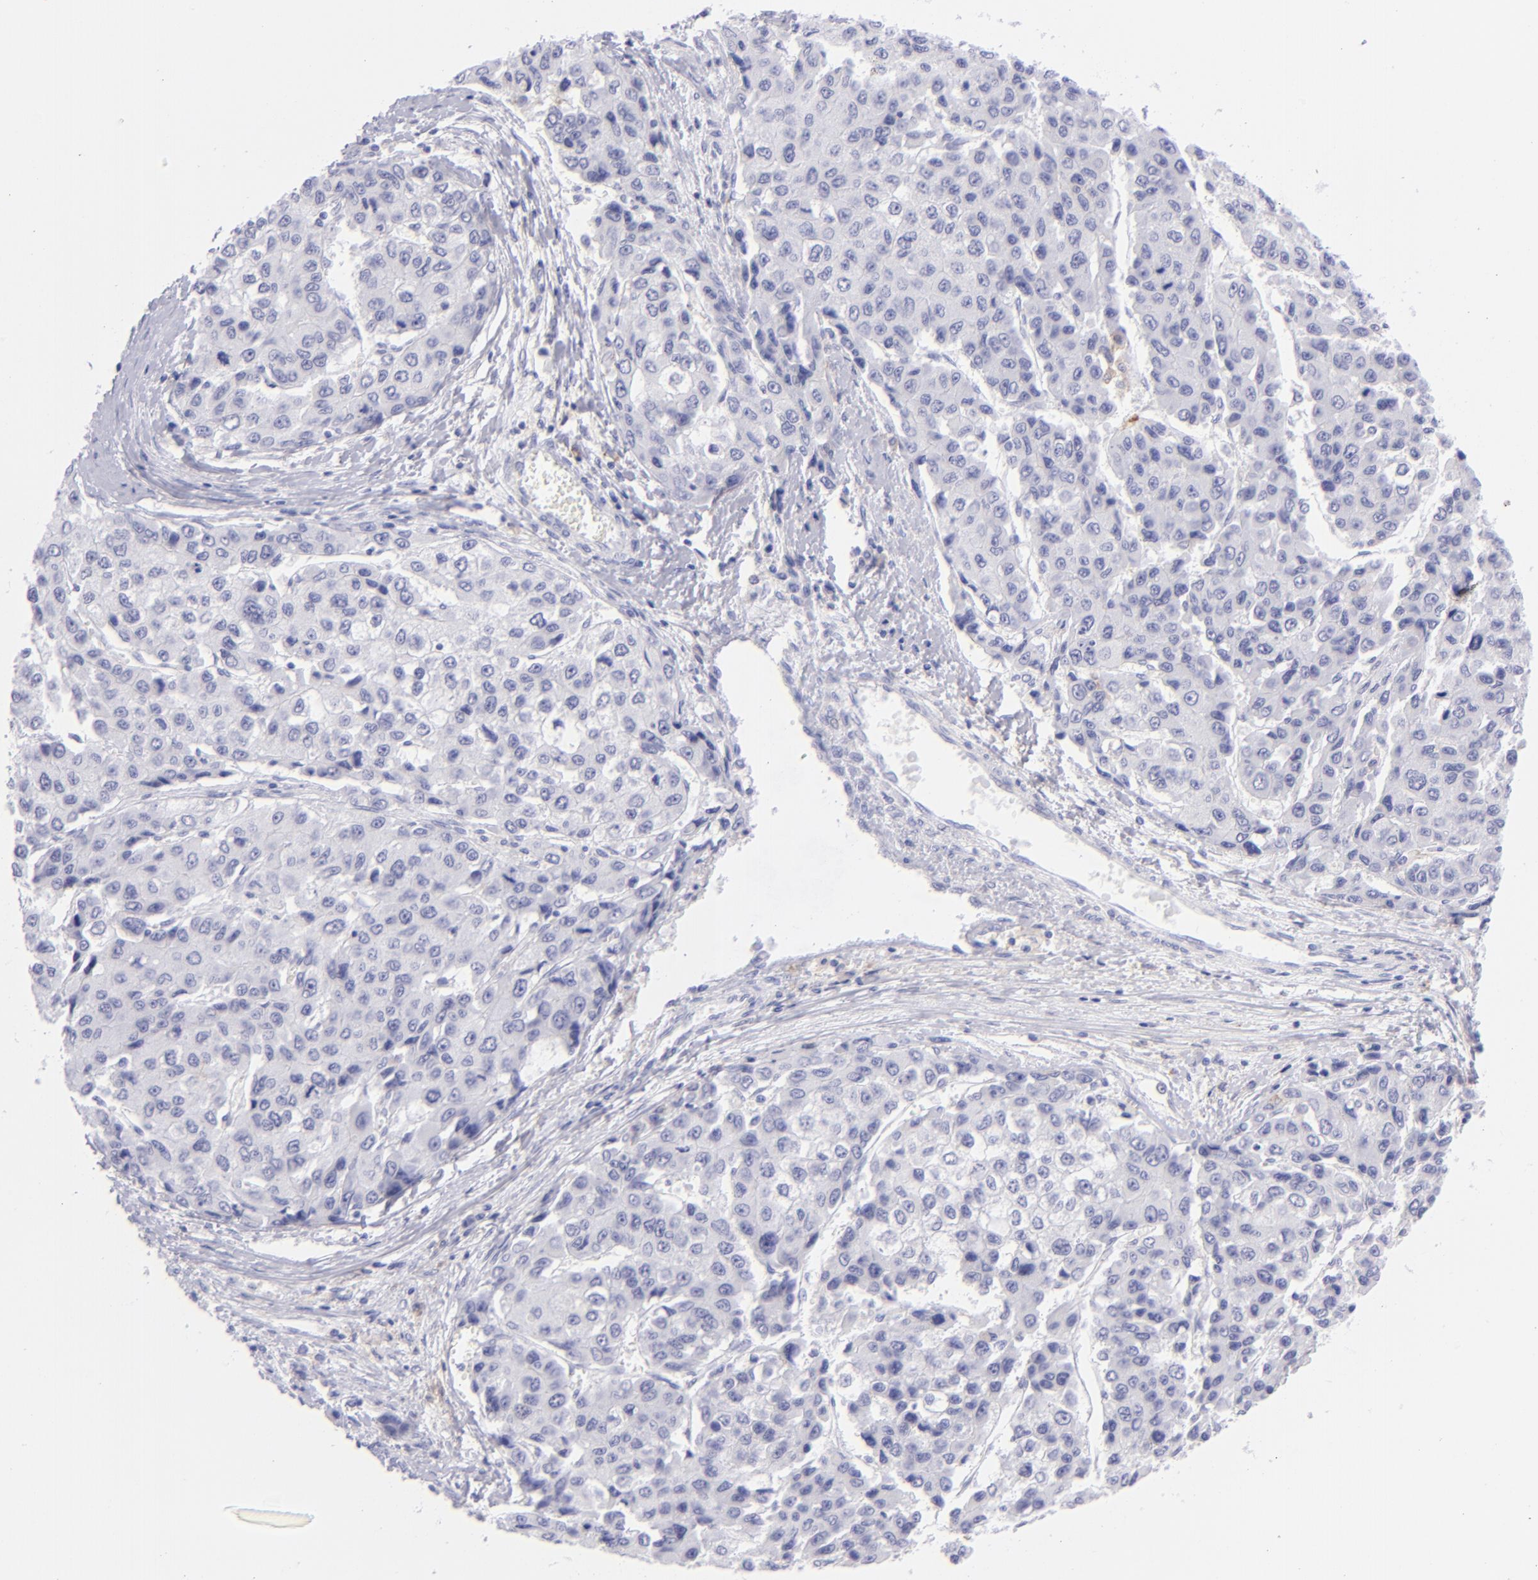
{"staining": {"intensity": "negative", "quantity": "none", "location": "none"}, "tissue": "liver cancer", "cell_type": "Tumor cells", "image_type": "cancer", "snomed": [{"axis": "morphology", "description": "Carcinoma, Hepatocellular, NOS"}, {"axis": "topography", "description": "Liver"}], "caption": "IHC image of hepatocellular carcinoma (liver) stained for a protein (brown), which exhibits no positivity in tumor cells.", "gene": "CD72", "patient": {"sex": "female", "age": 66}}